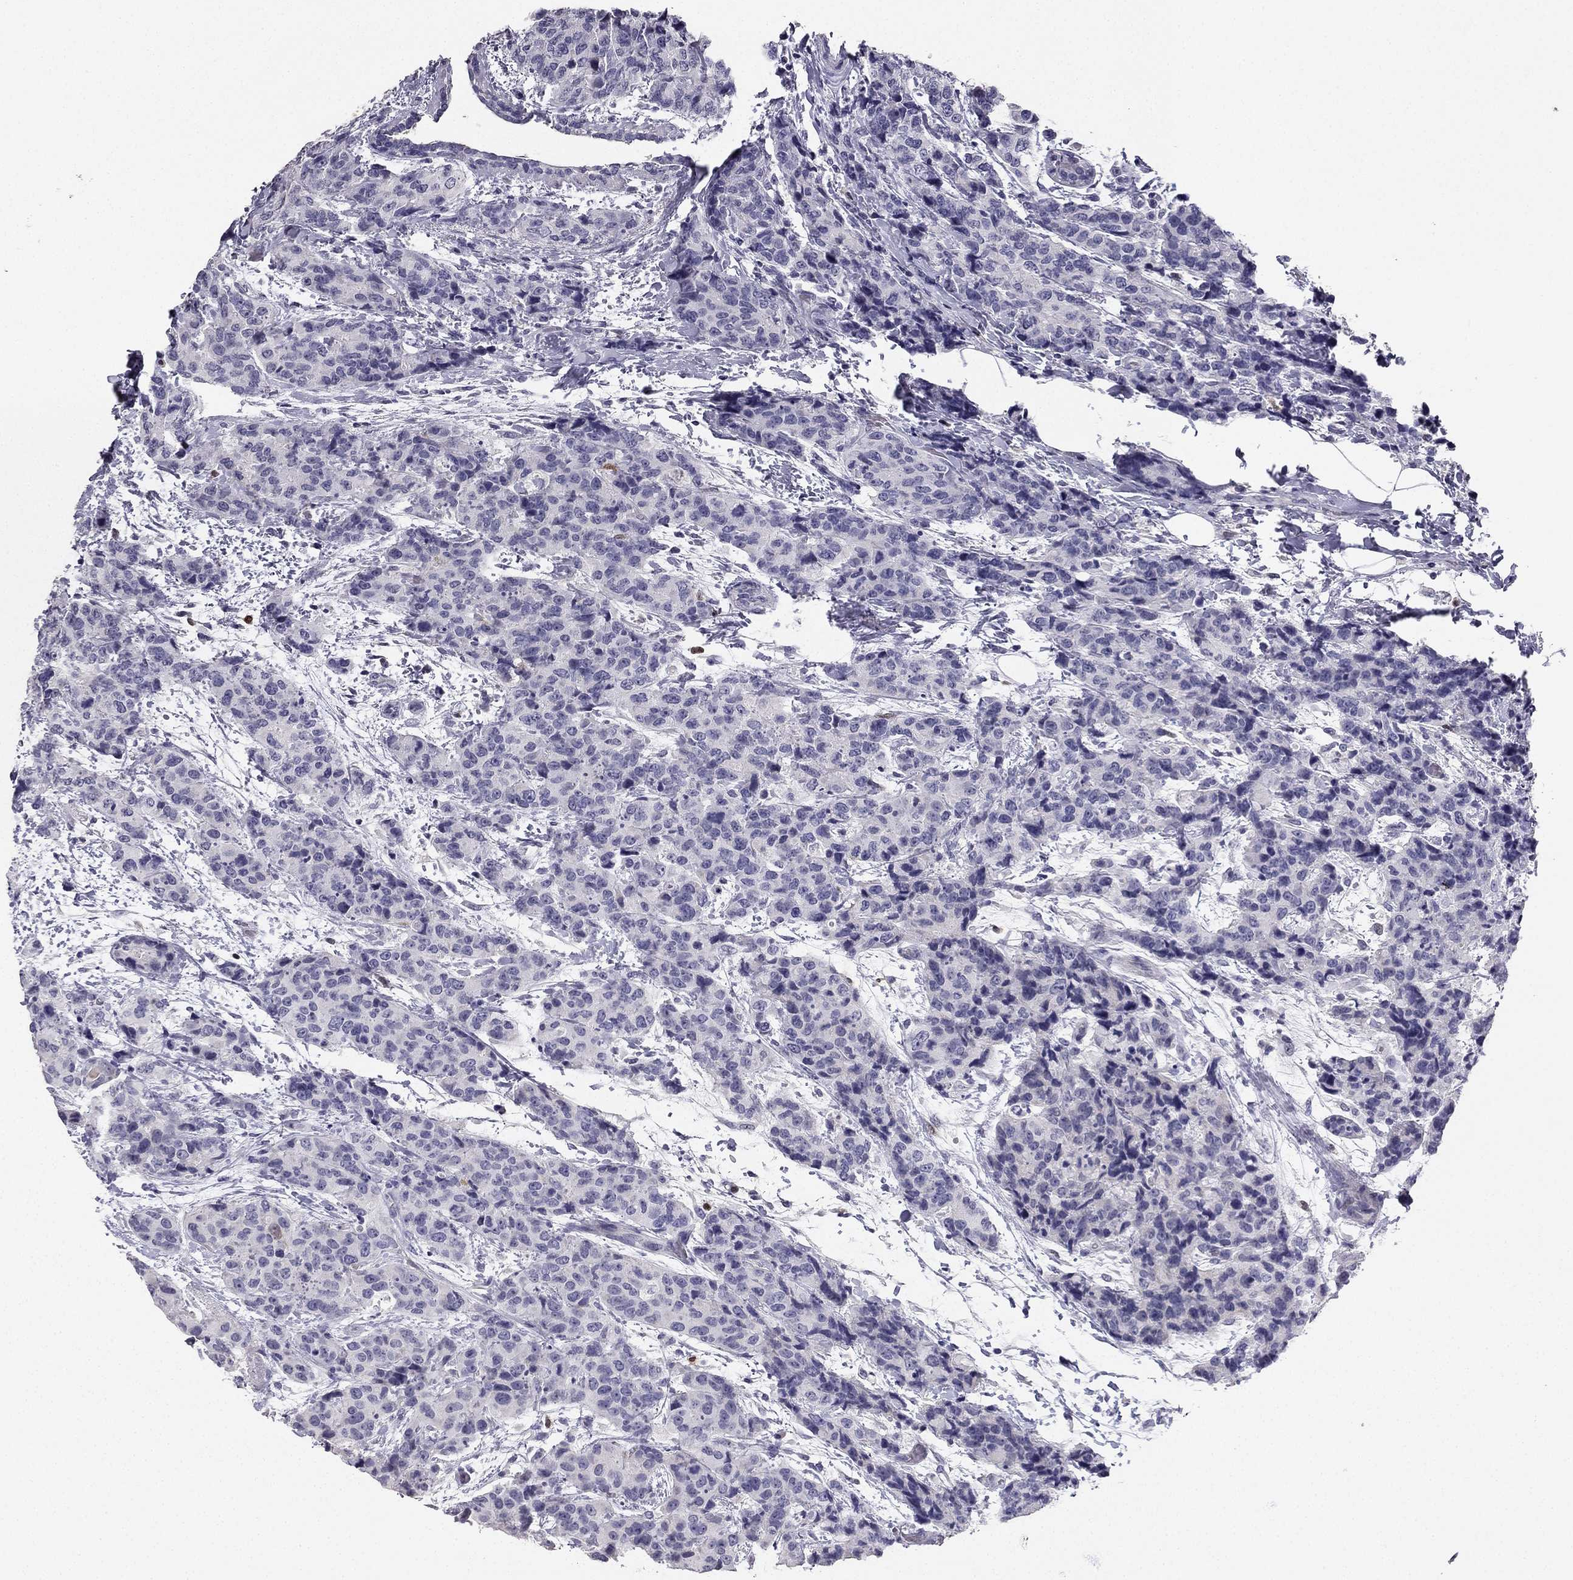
{"staining": {"intensity": "negative", "quantity": "none", "location": "none"}, "tissue": "breast cancer", "cell_type": "Tumor cells", "image_type": "cancer", "snomed": [{"axis": "morphology", "description": "Lobular carcinoma"}, {"axis": "topography", "description": "Breast"}], "caption": "This is a histopathology image of IHC staining of breast cancer, which shows no expression in tumor cells.", "gene": "CALB2", "patient": {"sex": "female", "age": 59}}